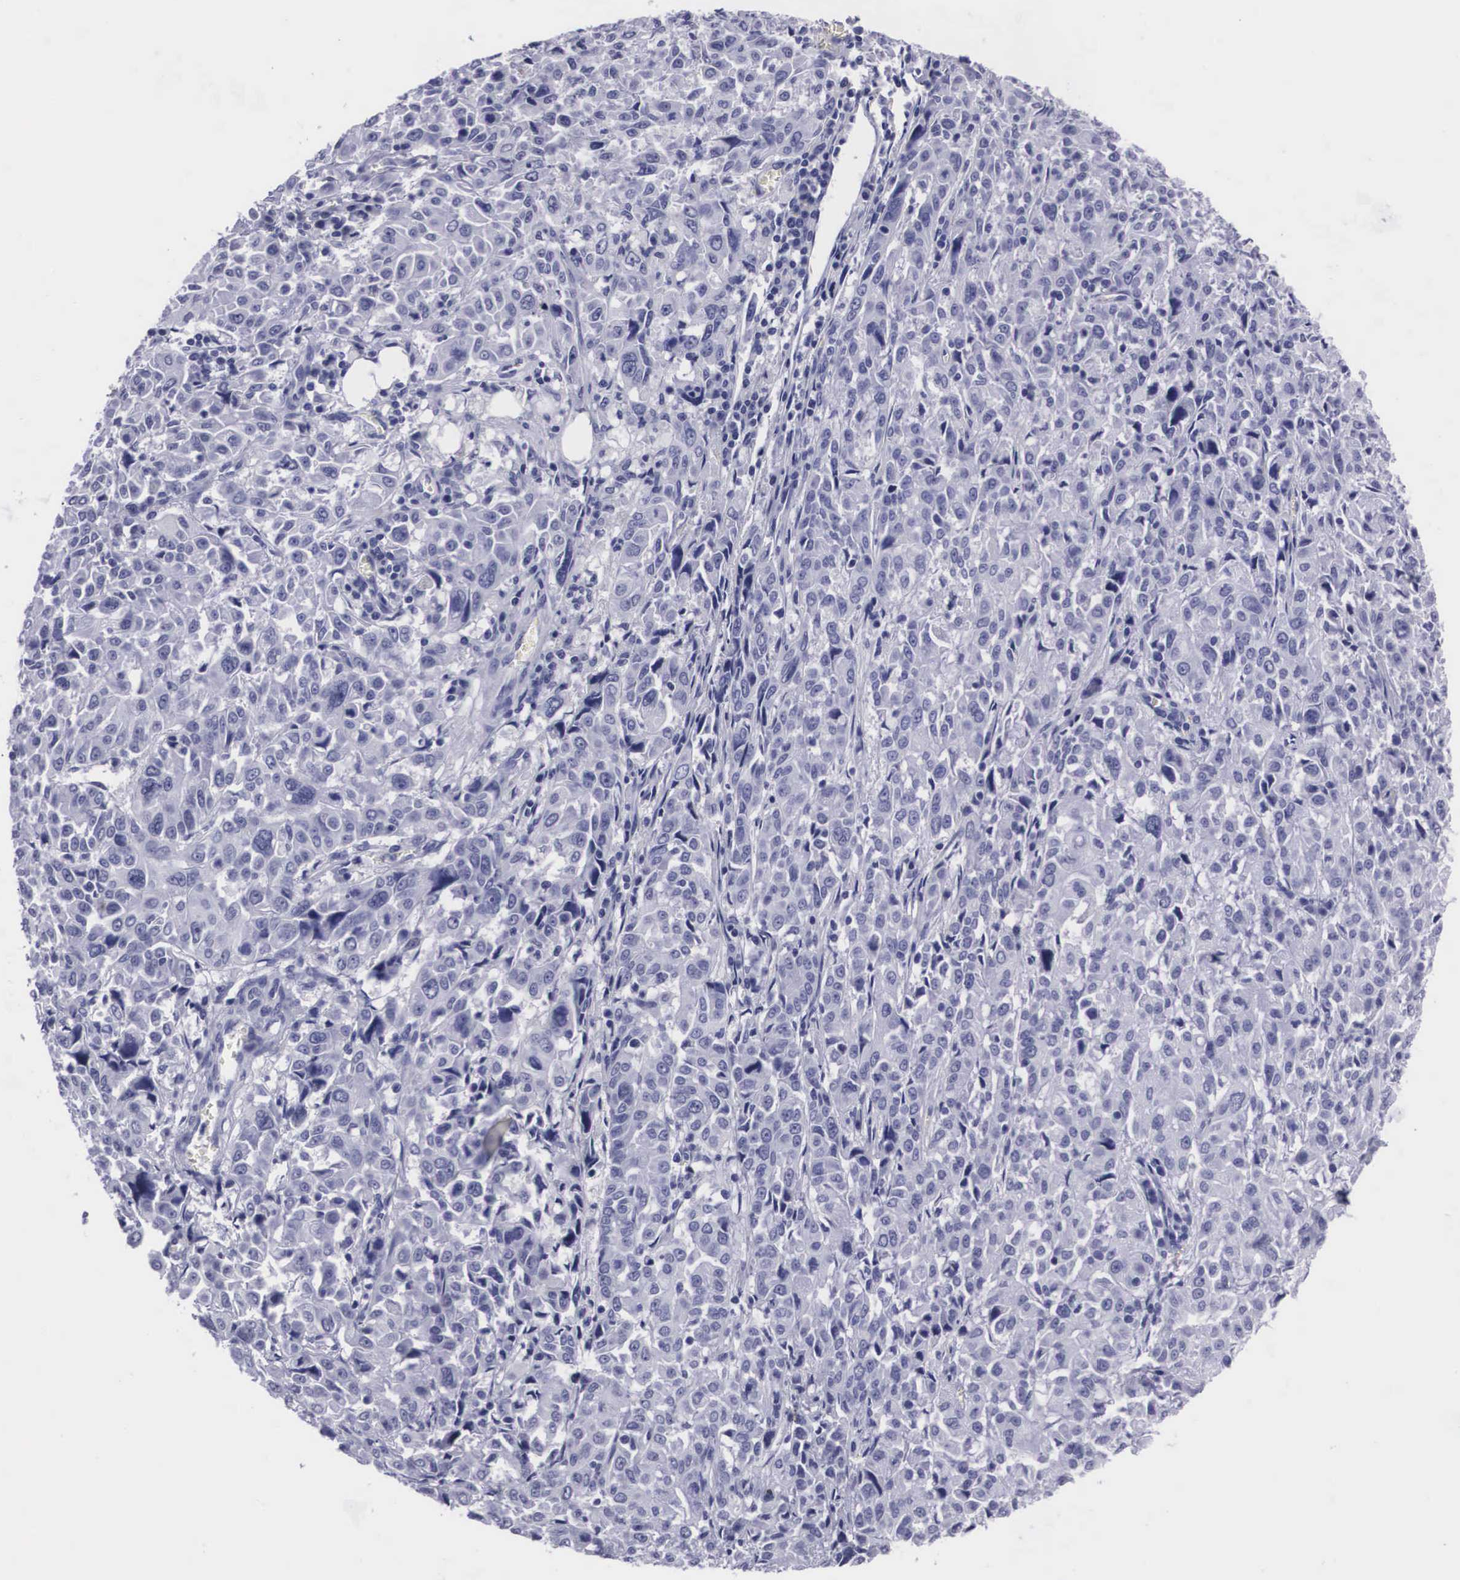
{"staining": {"intensity": "negative", "quantity": "none", "location": "none"}, "tissue": "pancreatic cancer", "cell_type": "Tumor cells", "image_type": "cancer", "snomed": [{"axis": "morphology", "description": "Adenocarcinoma, NOS"}, {"axis": "topography", "description": "Pancreas"}], "caption": "The micrograph reveals no staining of tumor cells in pancreatic cancer (adenocarcinoma).", "gene": "C22orf31", "patient": {"sex": "female", "age": 52}}